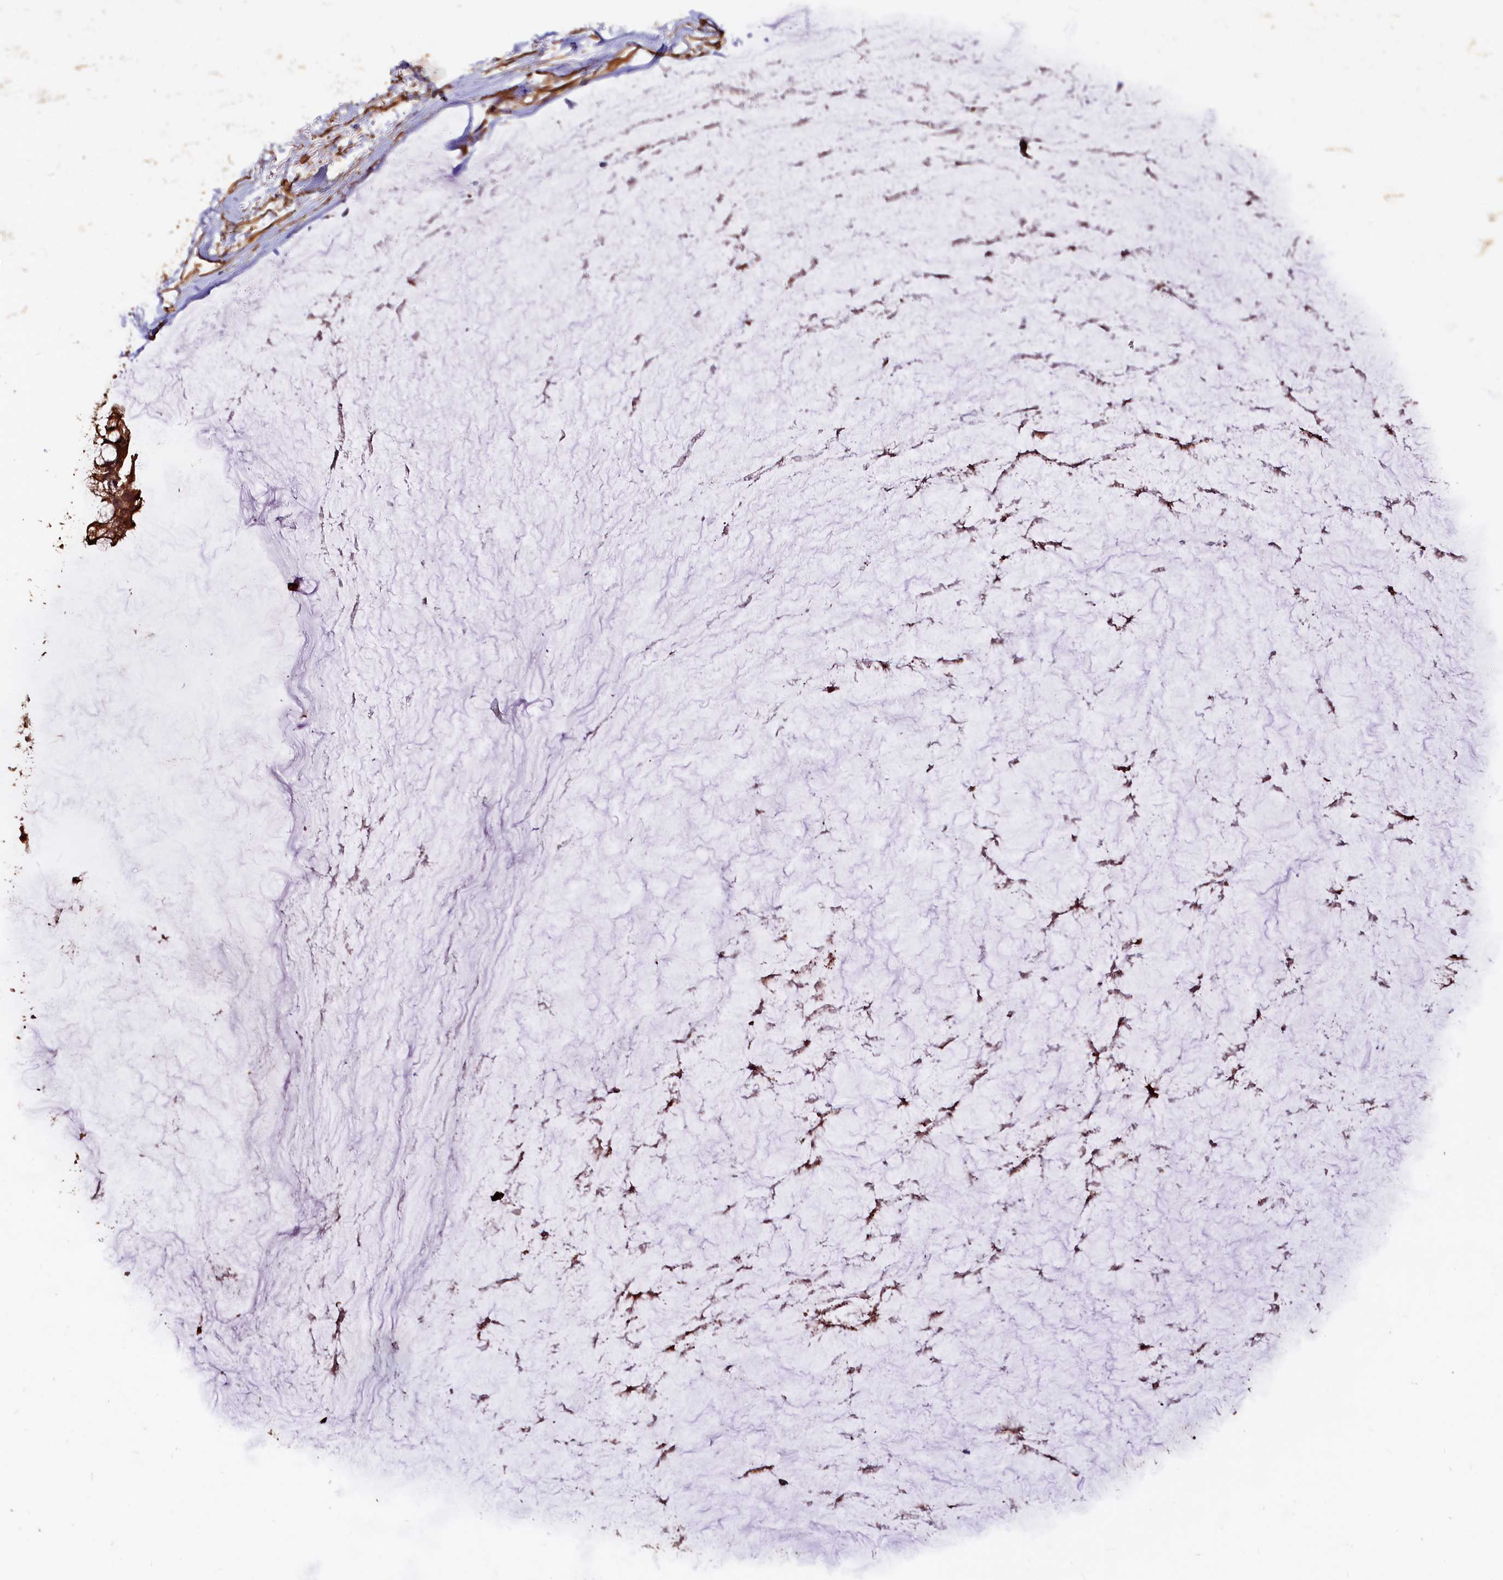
{"staining": {"intensity": "moderate", "quantity": ">75%", "location": "cytoplasmic/membranous"}, "tissue": "ovarian cancer", "cell_type": "Tumor cells", "image_type": "cancer", "snomed": [{"axis": "morphology", "description": "Cystadenocarcinoma, mucinous, NOS"}, {"axis": "topography", "description": "Ovary"}], "caption": "Ovarian cancer (mucinous cystadenocarcinoma) stained with a brown dye demonstrates moderate cytoplasmic/membranous positive expression in approximately >75% of tumor cells.", "gene": "MMP15", "patient": {"sex": "female", "age": 39}}